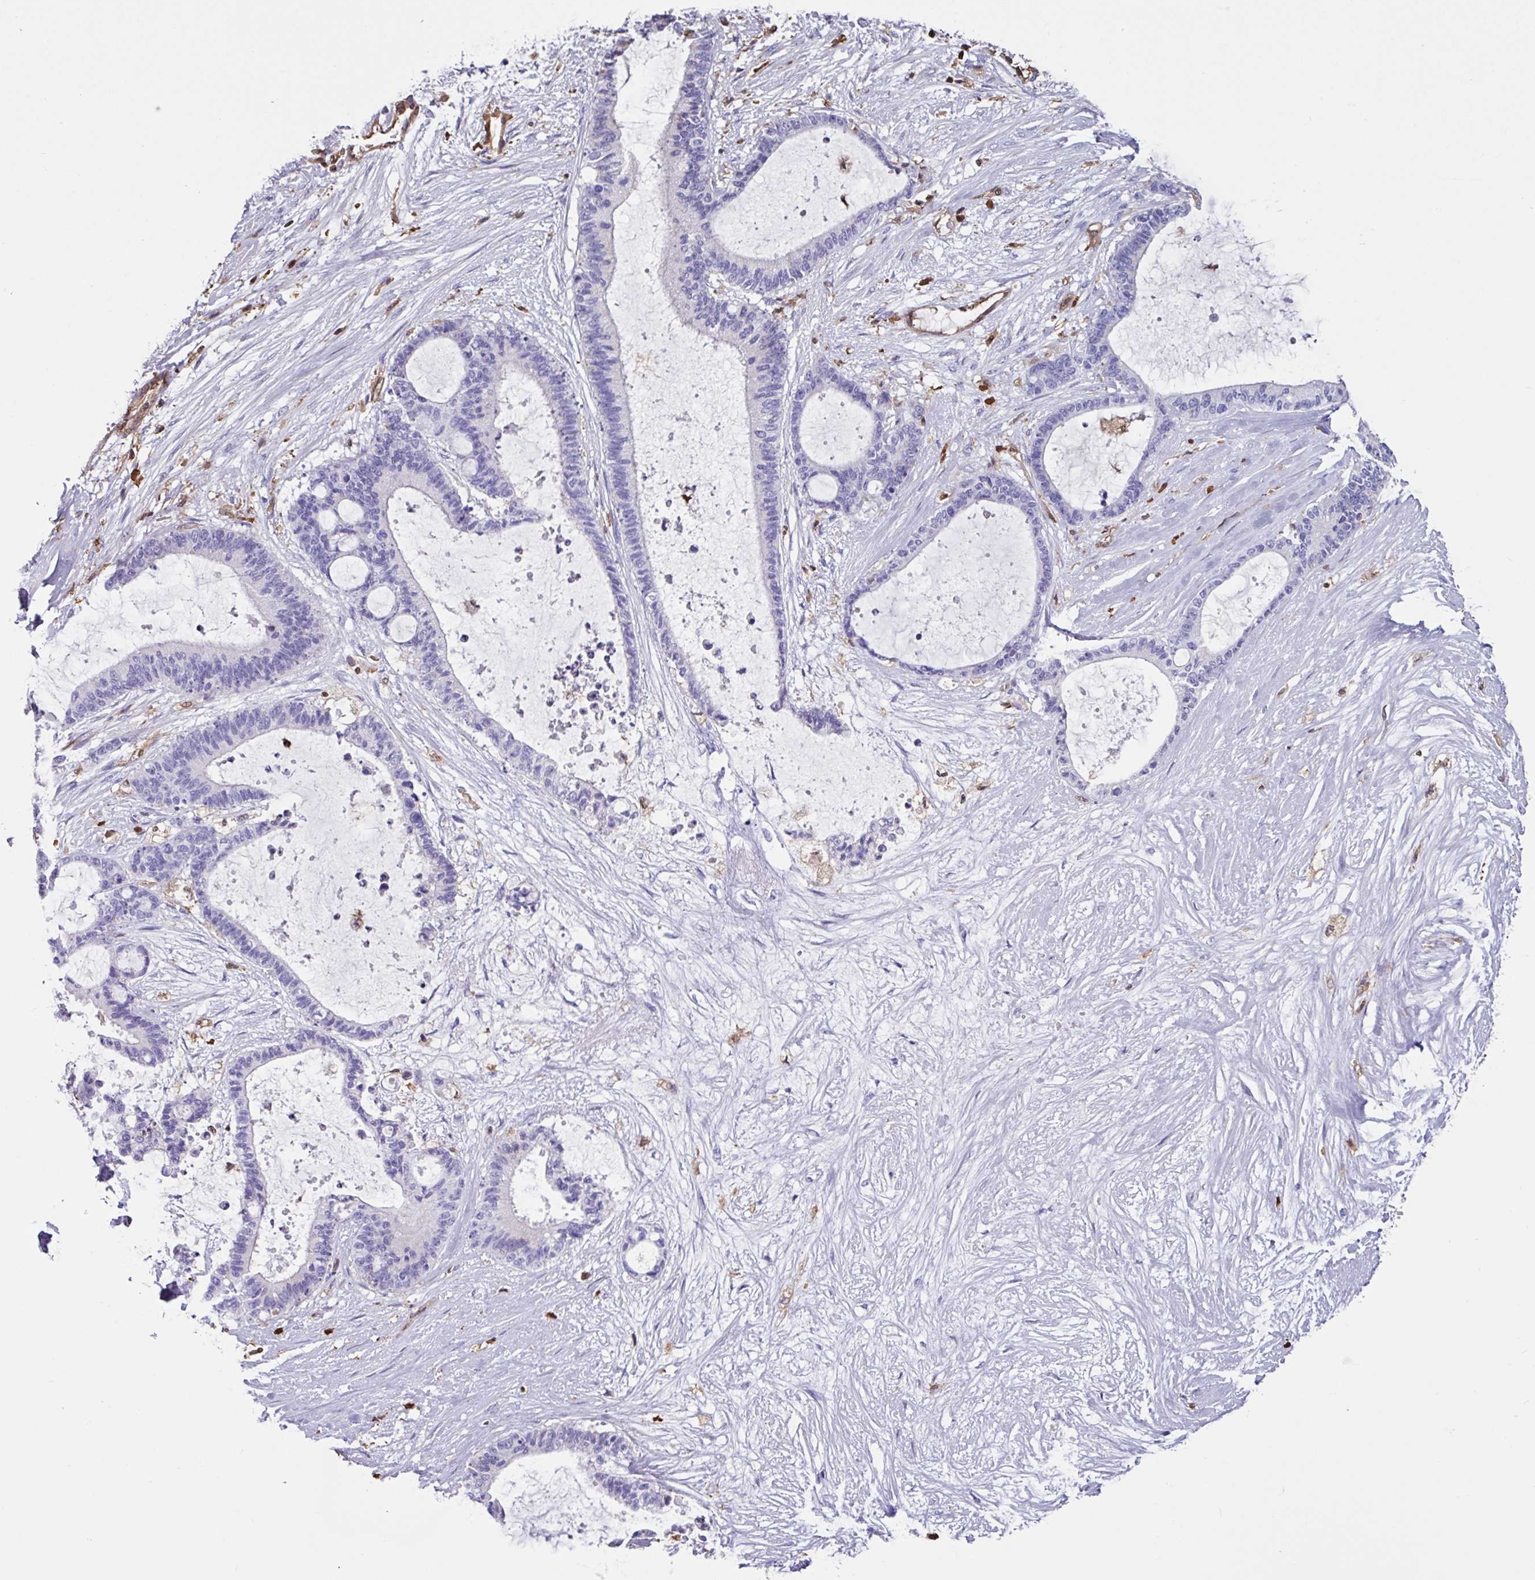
{"staining": {"intensity": "negative", "quantity": "none", "location": "none"}, "tissue": "liver cancer", "cell_type": "Tumor cells", "image_type": "cancer", "snomed": [{"axis": "morphology", "description": "Normal tissue, NOS"}, {"axis": "morphology", "description": "Cholangiocarcinoma"}, {"axis": "topography", "description": "Liver"}, {"axis": "topography", "description": "Peripheral nerve tissue"}], "caption": "Immunohistochemistry (IHC) histopathology image of neoplastic tissue: liver cancer (cholangiocarcinoma) stained with DAB (3,3'-diaminobenzidine) exhibits no significant protein positivity in tumor cells.", "gene": "ARHGDIB", "patient": {"sex": "female", "age": 73}}